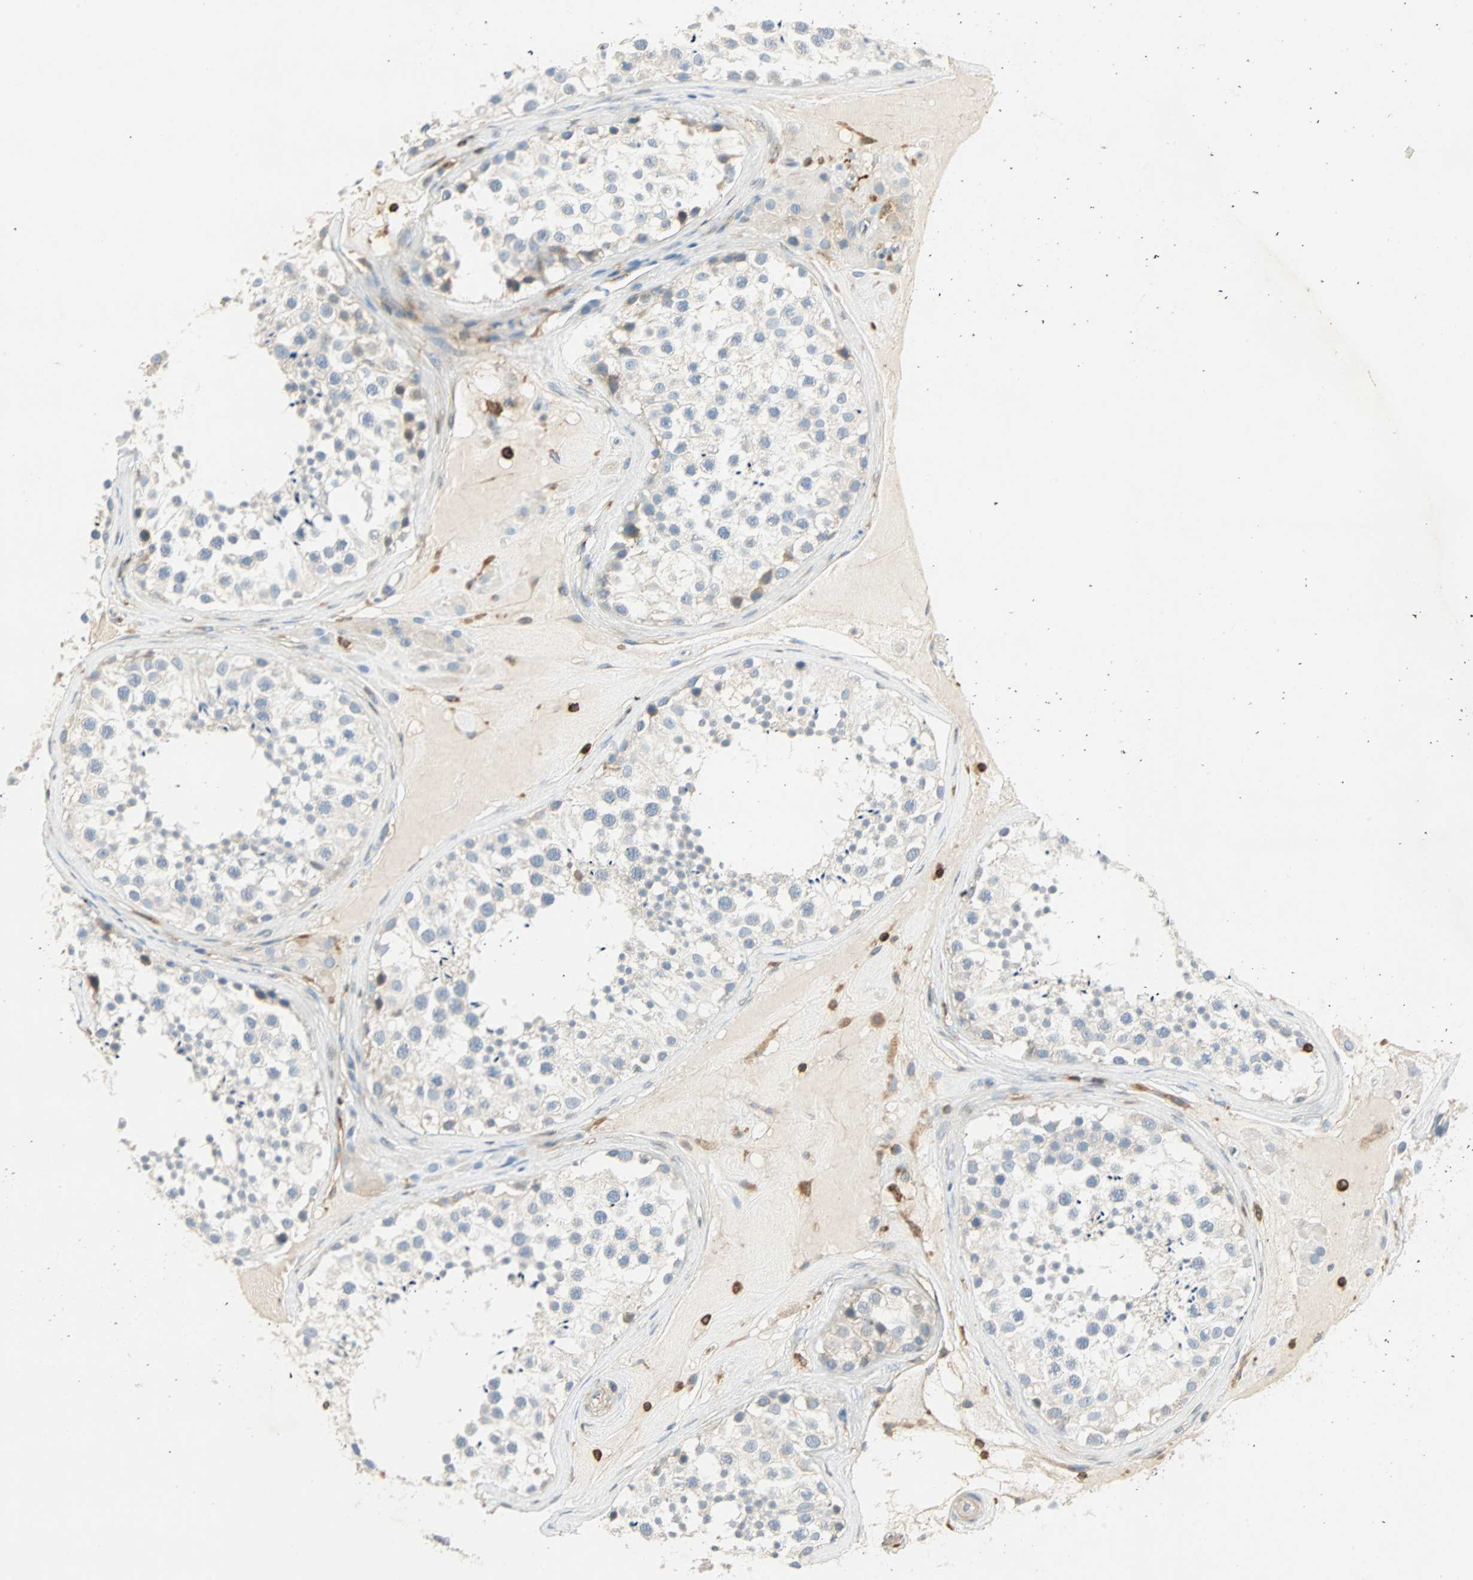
{"staining": {"intensity": "negative", "quantity": "none", "location": "none"}, "tissue": "testis", "cell_type": "Cells in seminiferous ducts", "image_type": "normal", "snomed": [{"axis": "morphology", "description": "Normal tissue, NOS"}, {"axis": "topography", "description": "Testis"}], "caption": "Human testis stained for a protein using immunohistochemistry exhibits no expression in cells in seminiferous ducts.", "gene": "FMNL1", "patient": {"sex": "male", "age": 46}}